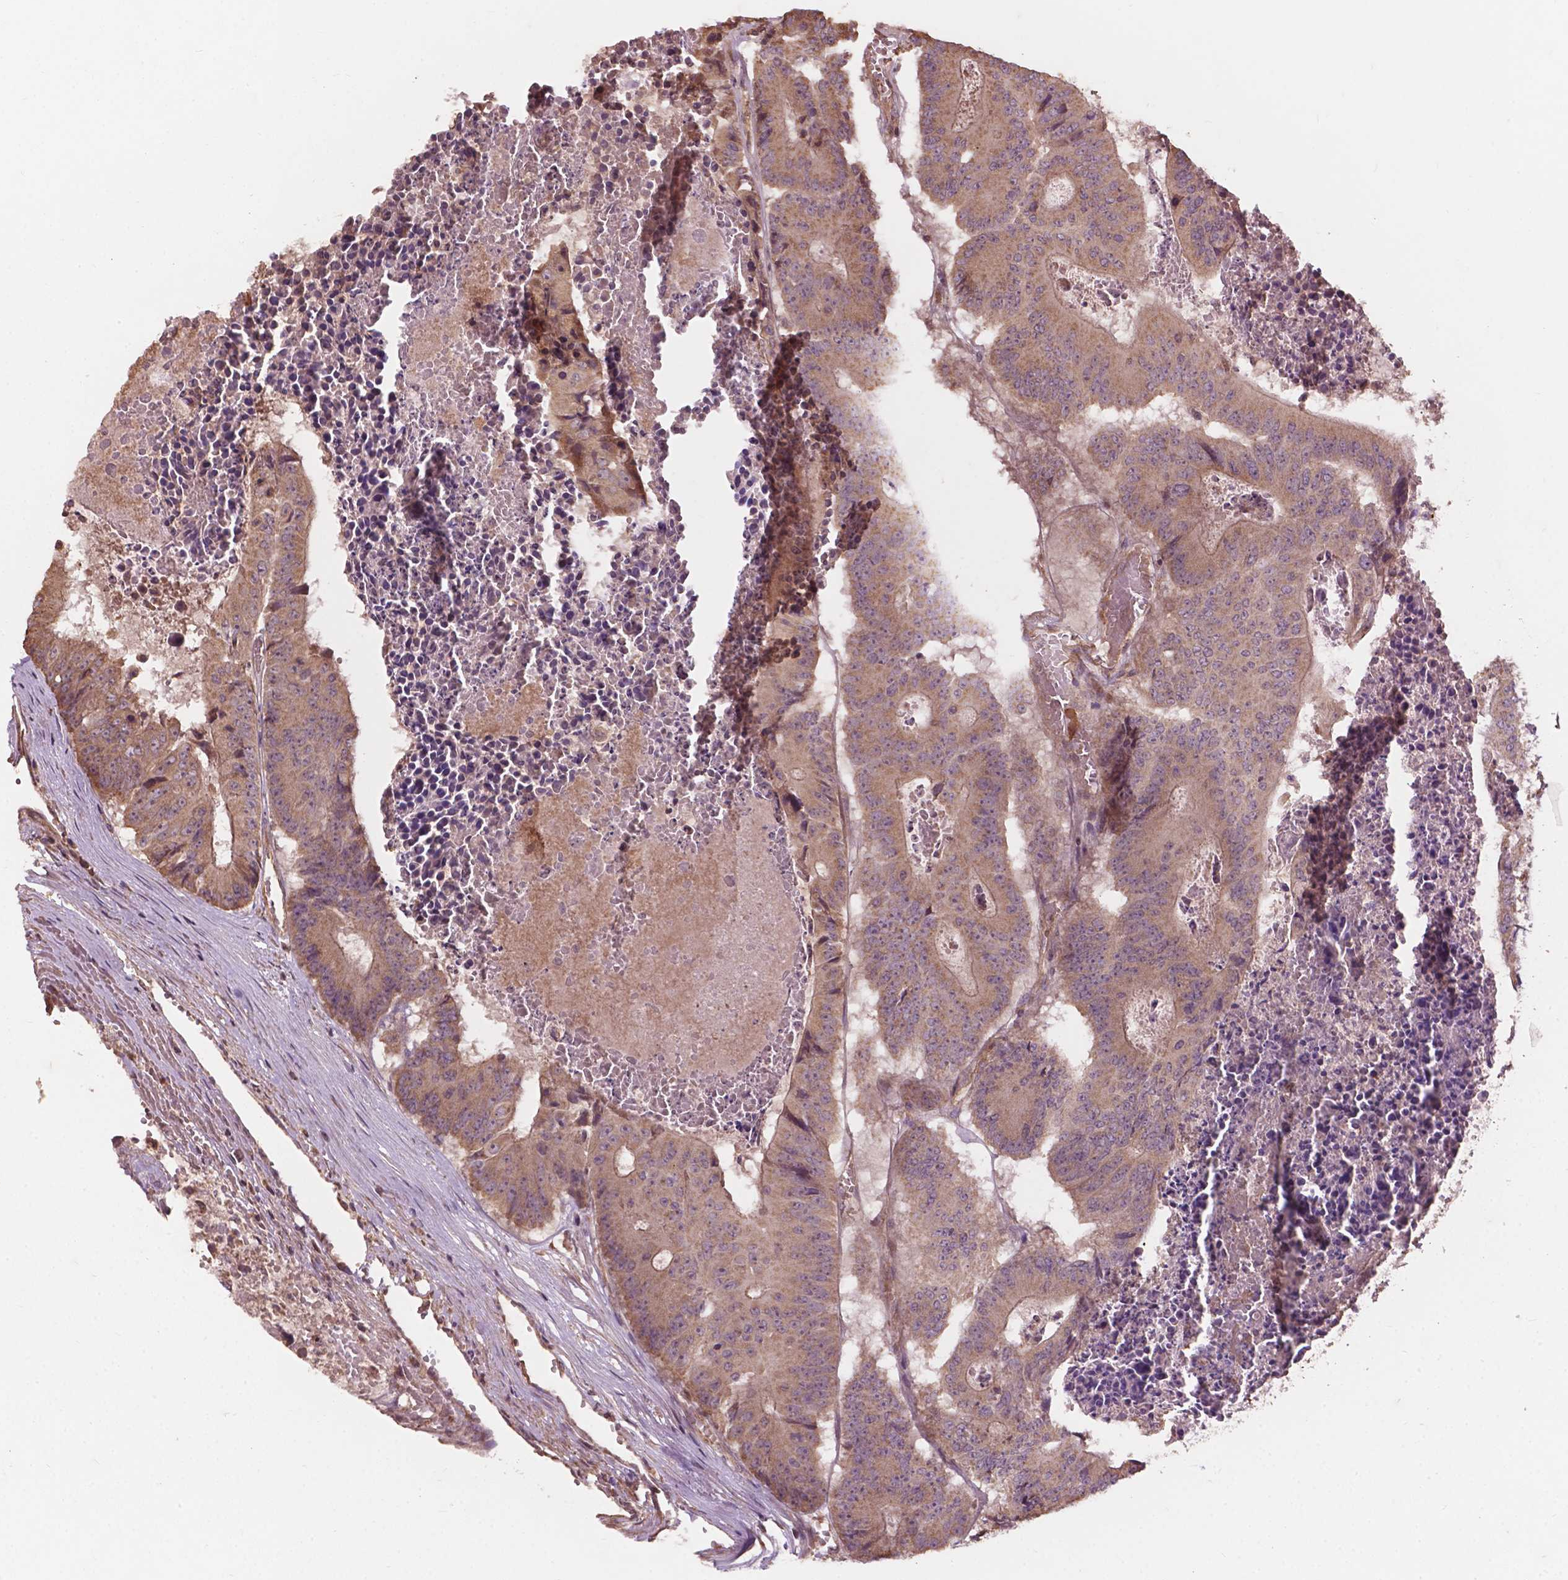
{"staining": {"intensity": "moderate", "quantity": ">75%", "location": "cytoplasmic/membranous"}, "tissue": "colorectal cancer", "cell_type": "Tumor cells", "image_type": "cancer", "snomed": [{"axis": "morphology", "description": "Adenocarcinoma, NOS"}, {"axis": "topography", "description": "Colon"}], "caption": "Tumor cells show moderate cytoplasmic/membranous expression in about >75% of cells in colorectal adenocarcinoma.", "gene": "CDC42BPA", "patient": {"sex": "male", "age": 87}}